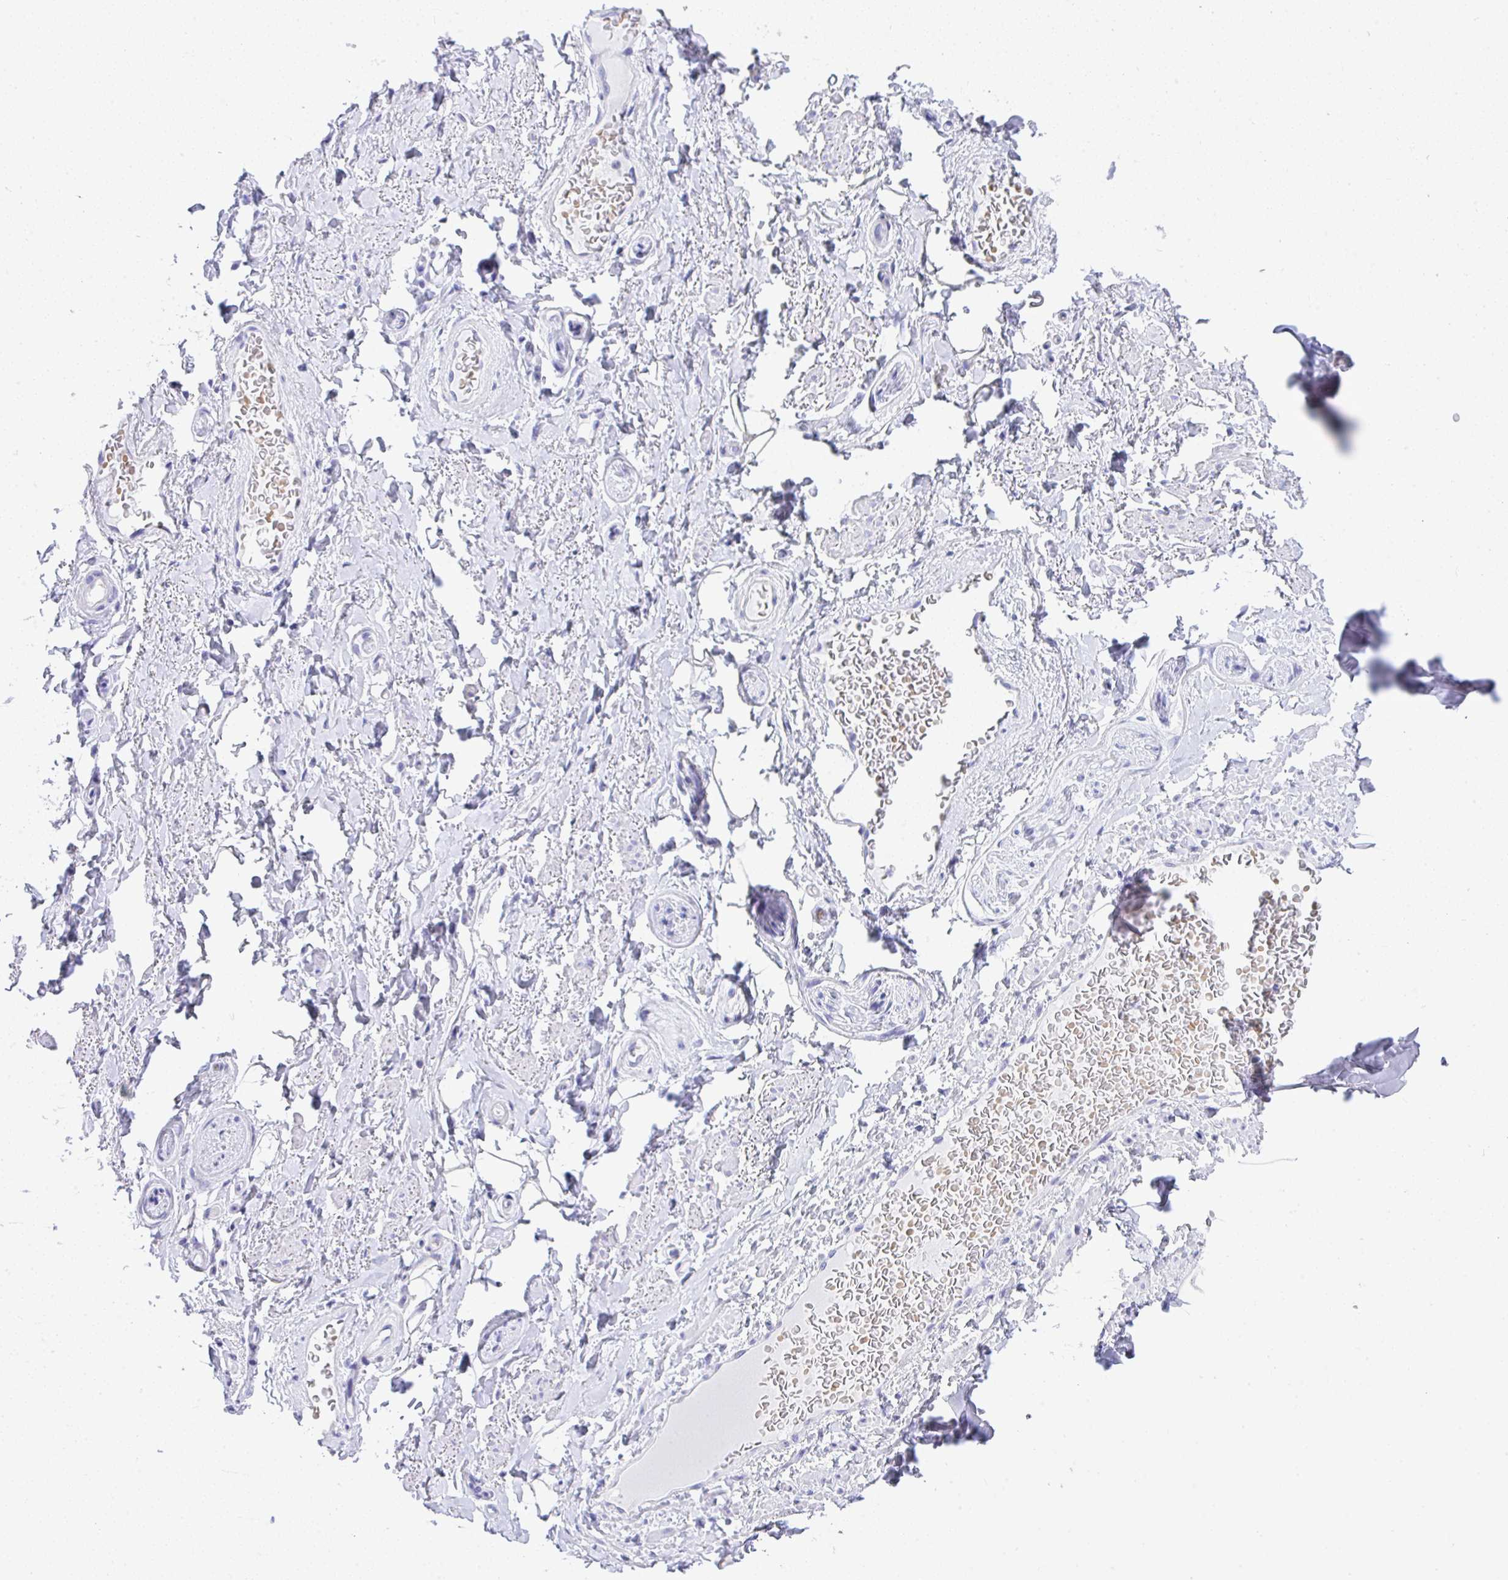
{"staining": {"intensity": "negative", "quantity": "none", "location": "none"}, "tissue": "adipose tissue", "cell_type": "Adipocytes", "image_type": "normal", "snomed": [{"axis": "morphology", "description": "Normal tissue, NOS"}, {"axis": "topography", "description": "Peripheral nerve tissue"}], "caption": "DAB (3,3'-diaminobenzidine) immunohistochemical staining of normal human adipose tissue reveals no significant expression in adipocytes.", "gene": "SEL1L2", "patient": {"sex": "male", "age": 51}}